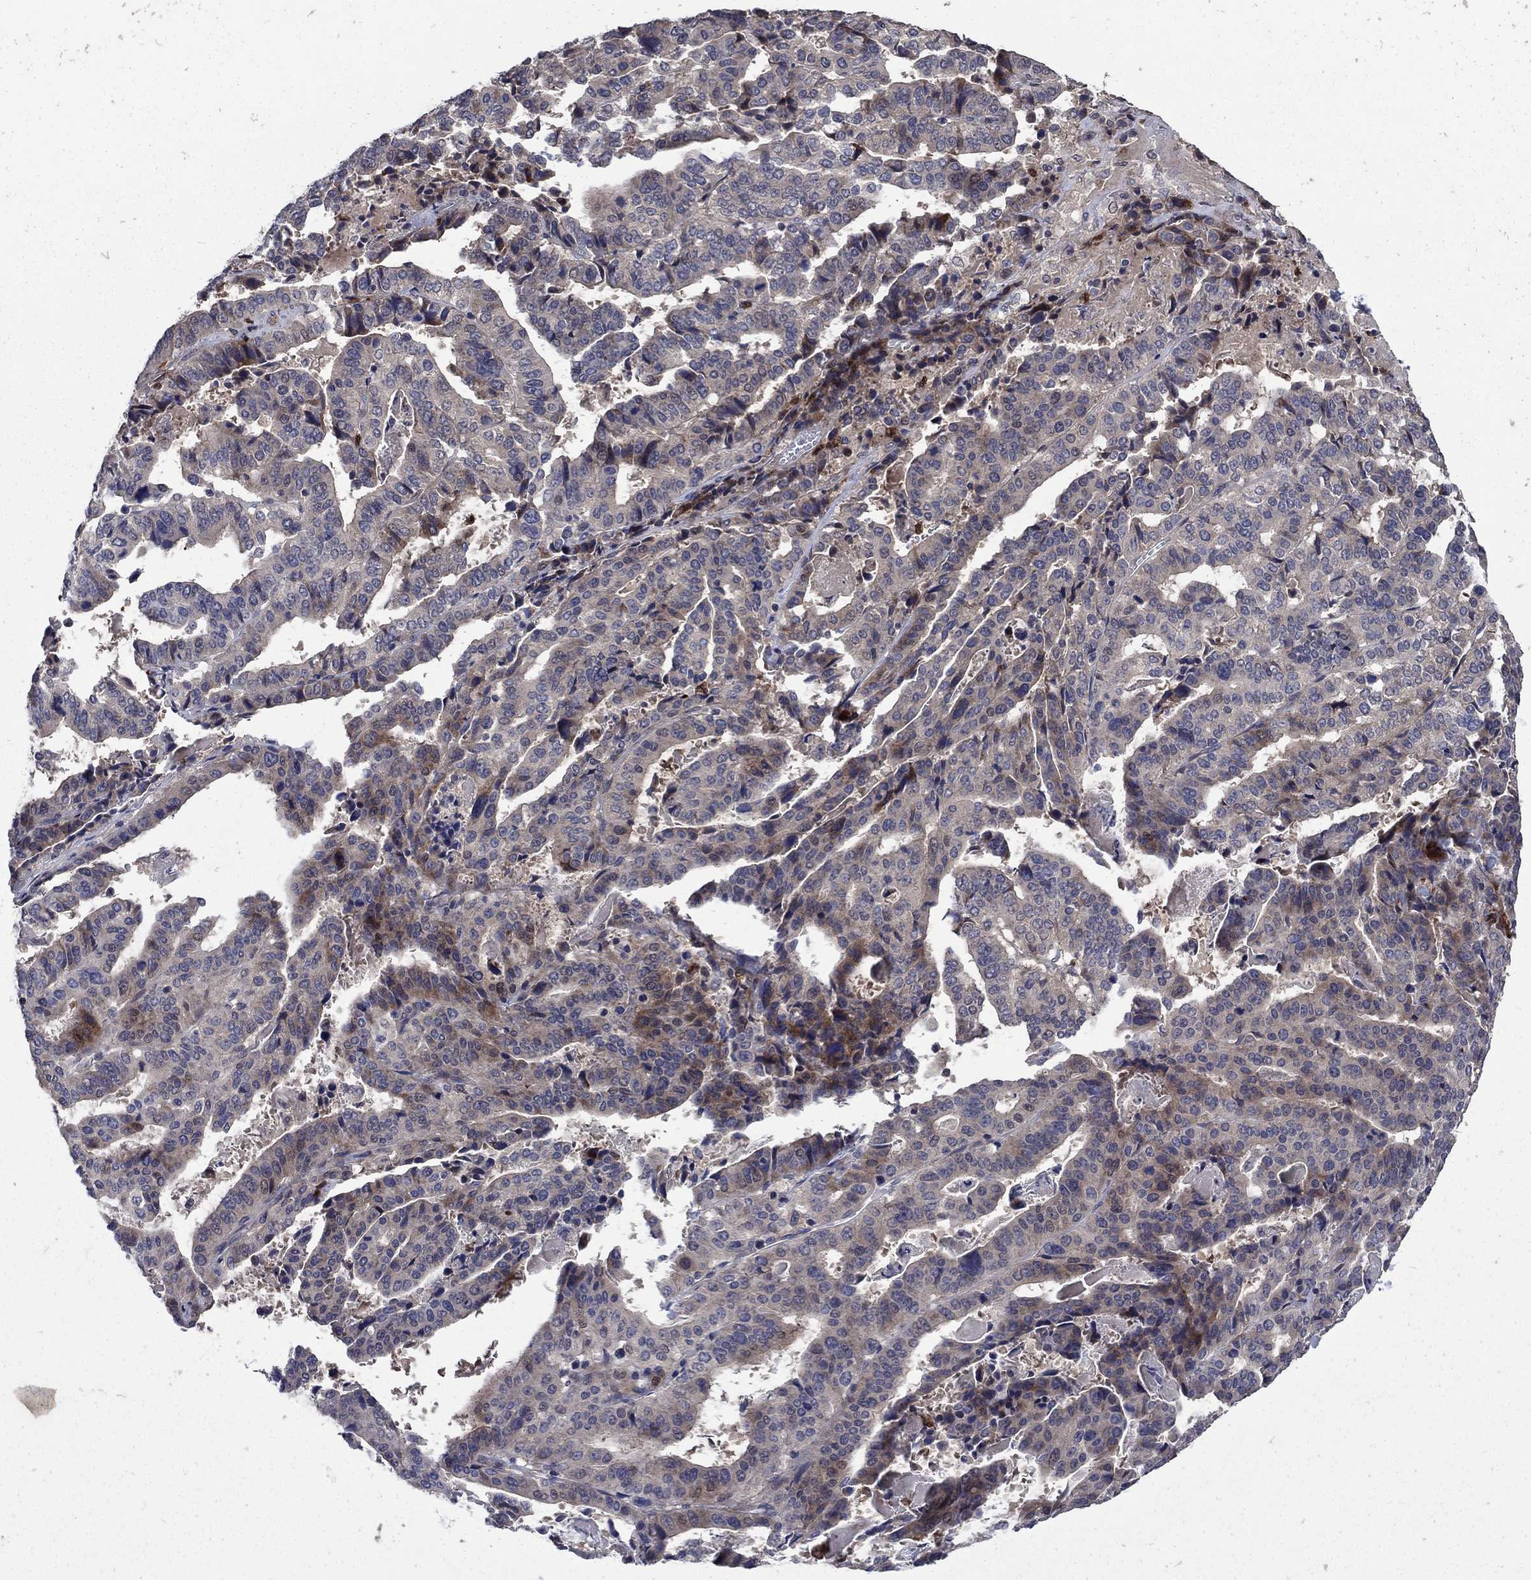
{"staining": {"intensity": "moderate", "quantity": "<25%", "location": "cytoplasmic/membranous"}, "tissue": "stomach cancer", "cell_type": "Tumor cells", "image_type": "cancer", "snomed": [{"axis": "morphology", "description": "Adenocarcinoma, NOS"}, {"axis": "topography", "description": "Stomach"}], "caption": "Stomach cancer stained with a protein marker reveals moderate staining in tumor cells.", "gene": "MSRB1", "patient": {"sex": "male", "age": 48}}